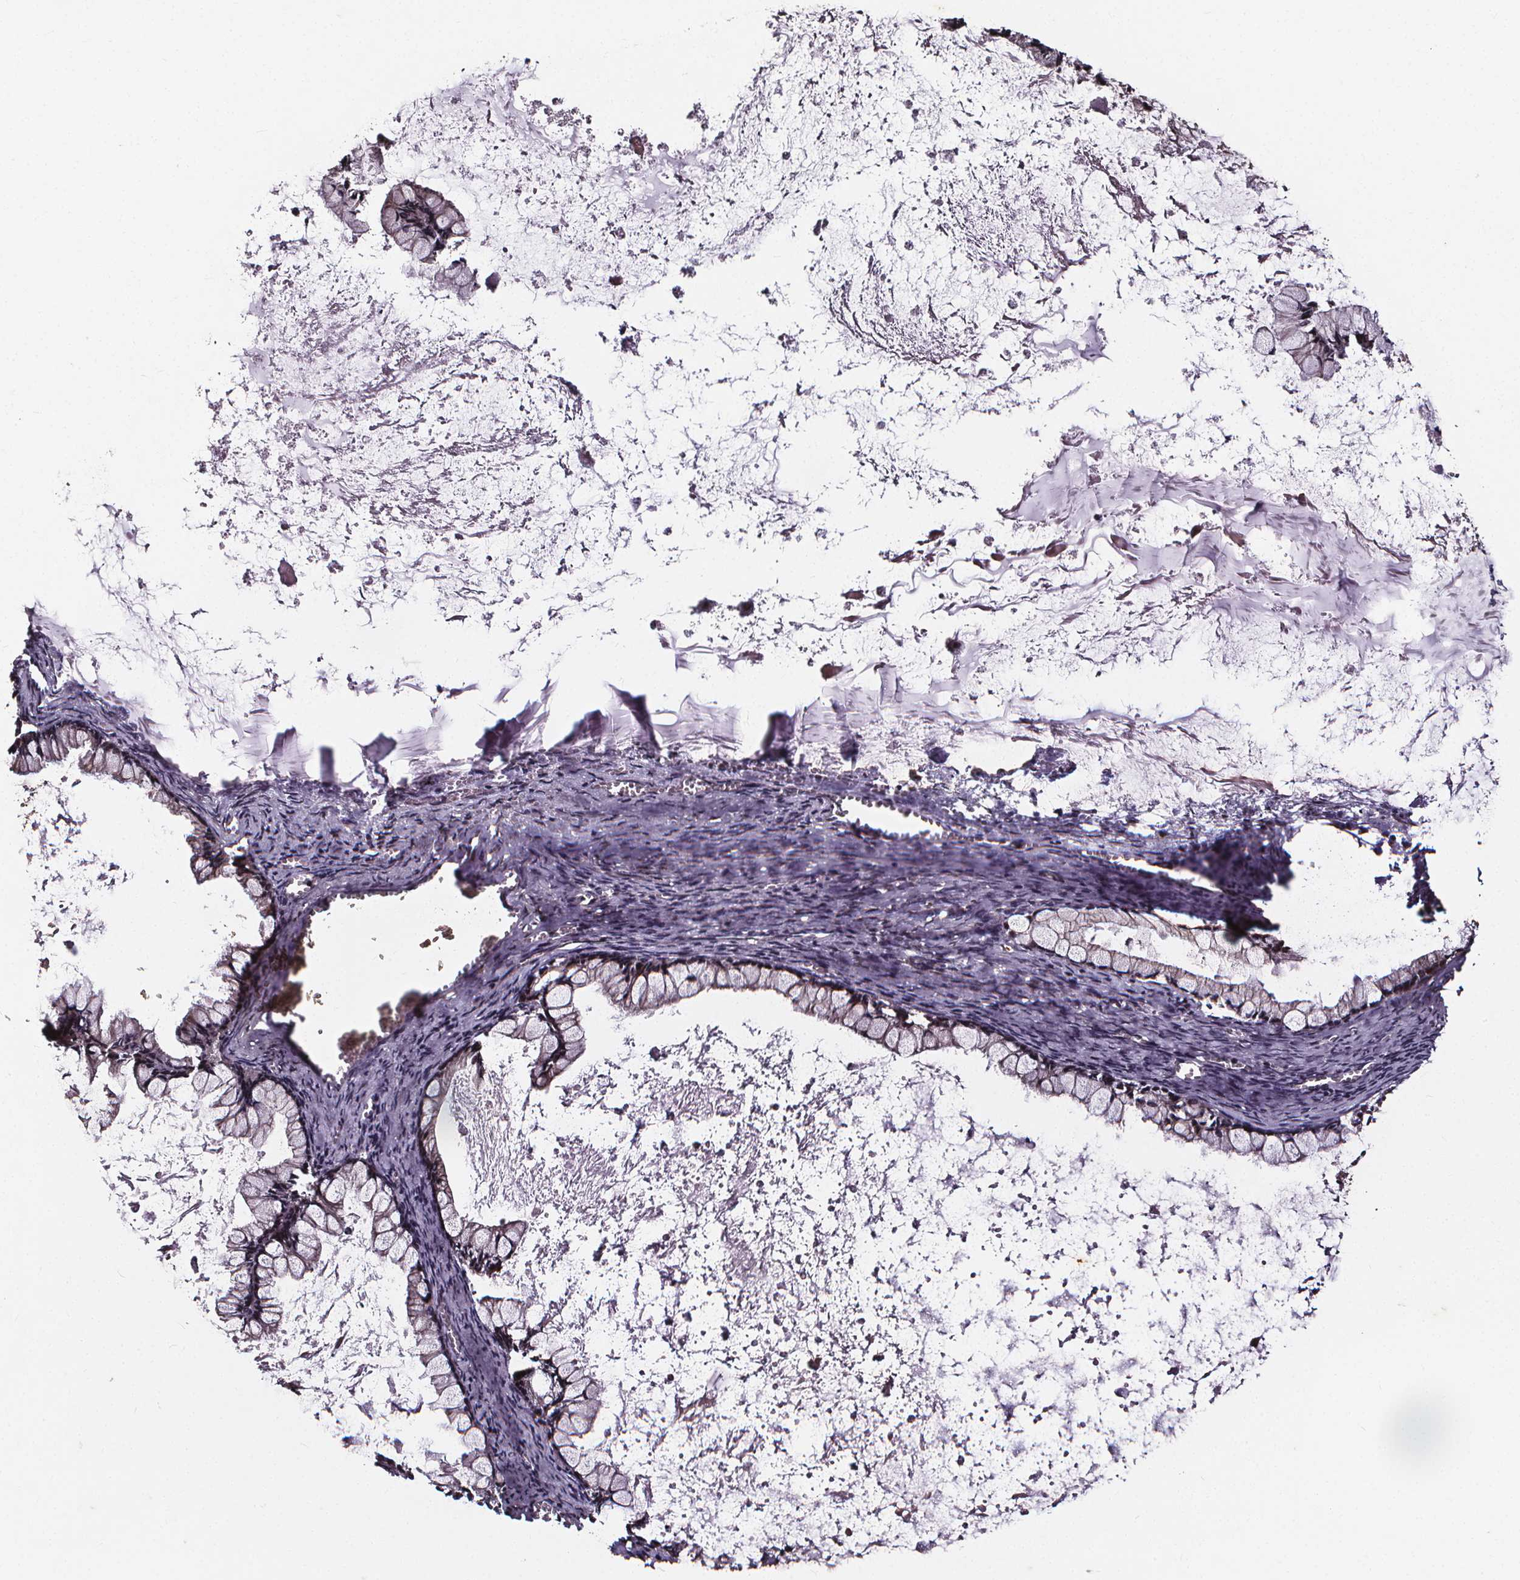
{"staining": {"intensity": "weak", "quantity": "25%-75%", "location": "cytoplasmic/membranous,nuclear"}, "tissue": "ovarian cancer", "cell_type": "Tumor cells", "image_type": "cancer", "snomed": [{"axis": "morphology", "description": "Cystadenocarcinoma, mucinous, NOS"}, {"axis": "topography", "description": "Ovary"}], "caption": "Ovarian cancer (mucinous cystadenocarcinoma) stained with a protein marker displays weak staining in tumor cells.", "gene": "DDIT3", "patient": {"sex": "female", "age": 67}}